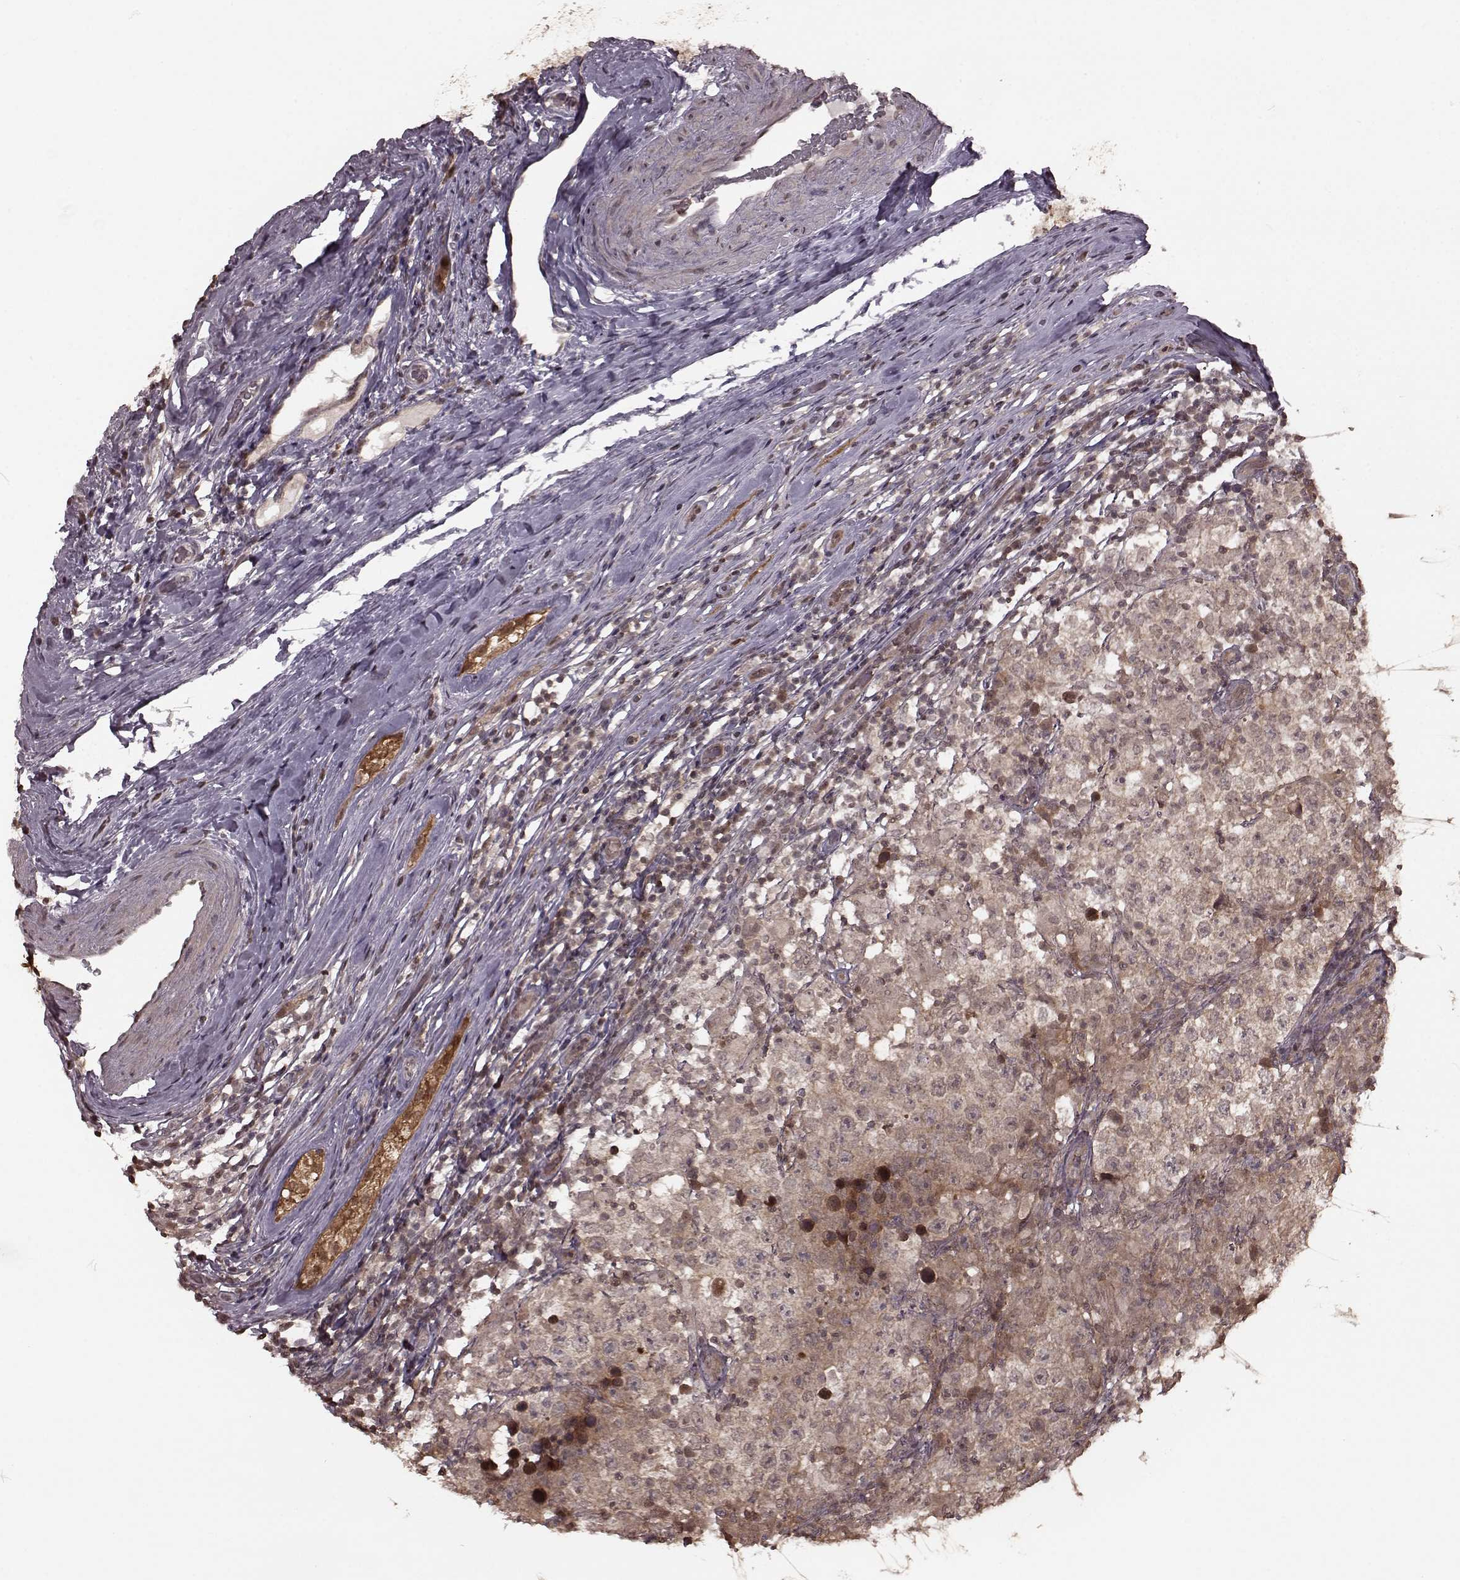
{"staining": {"intensity": "moderate", "quantity": "25%-75%", "location": "cytoplasmic/membranous"}, "tissue": "testis cancer", "cell_type": "Tumor cells", "image_type": "cancer", "snomed": [{"axis": "morphology", "description": "Seminoma, NOS"}, {"axis": "morphology", "description": "Carcinoma, Embryonal, NOS"}, {"axis": "topography", "description": "Testis"}], "caption": "Brown immunohistochemical staining in testis seminoma reveals moderate cytoplasmic/membranous staining in about 25%-75% of tumor cells.", "gene": "GSS", "patient": {"sex": "male", "age": 41}}